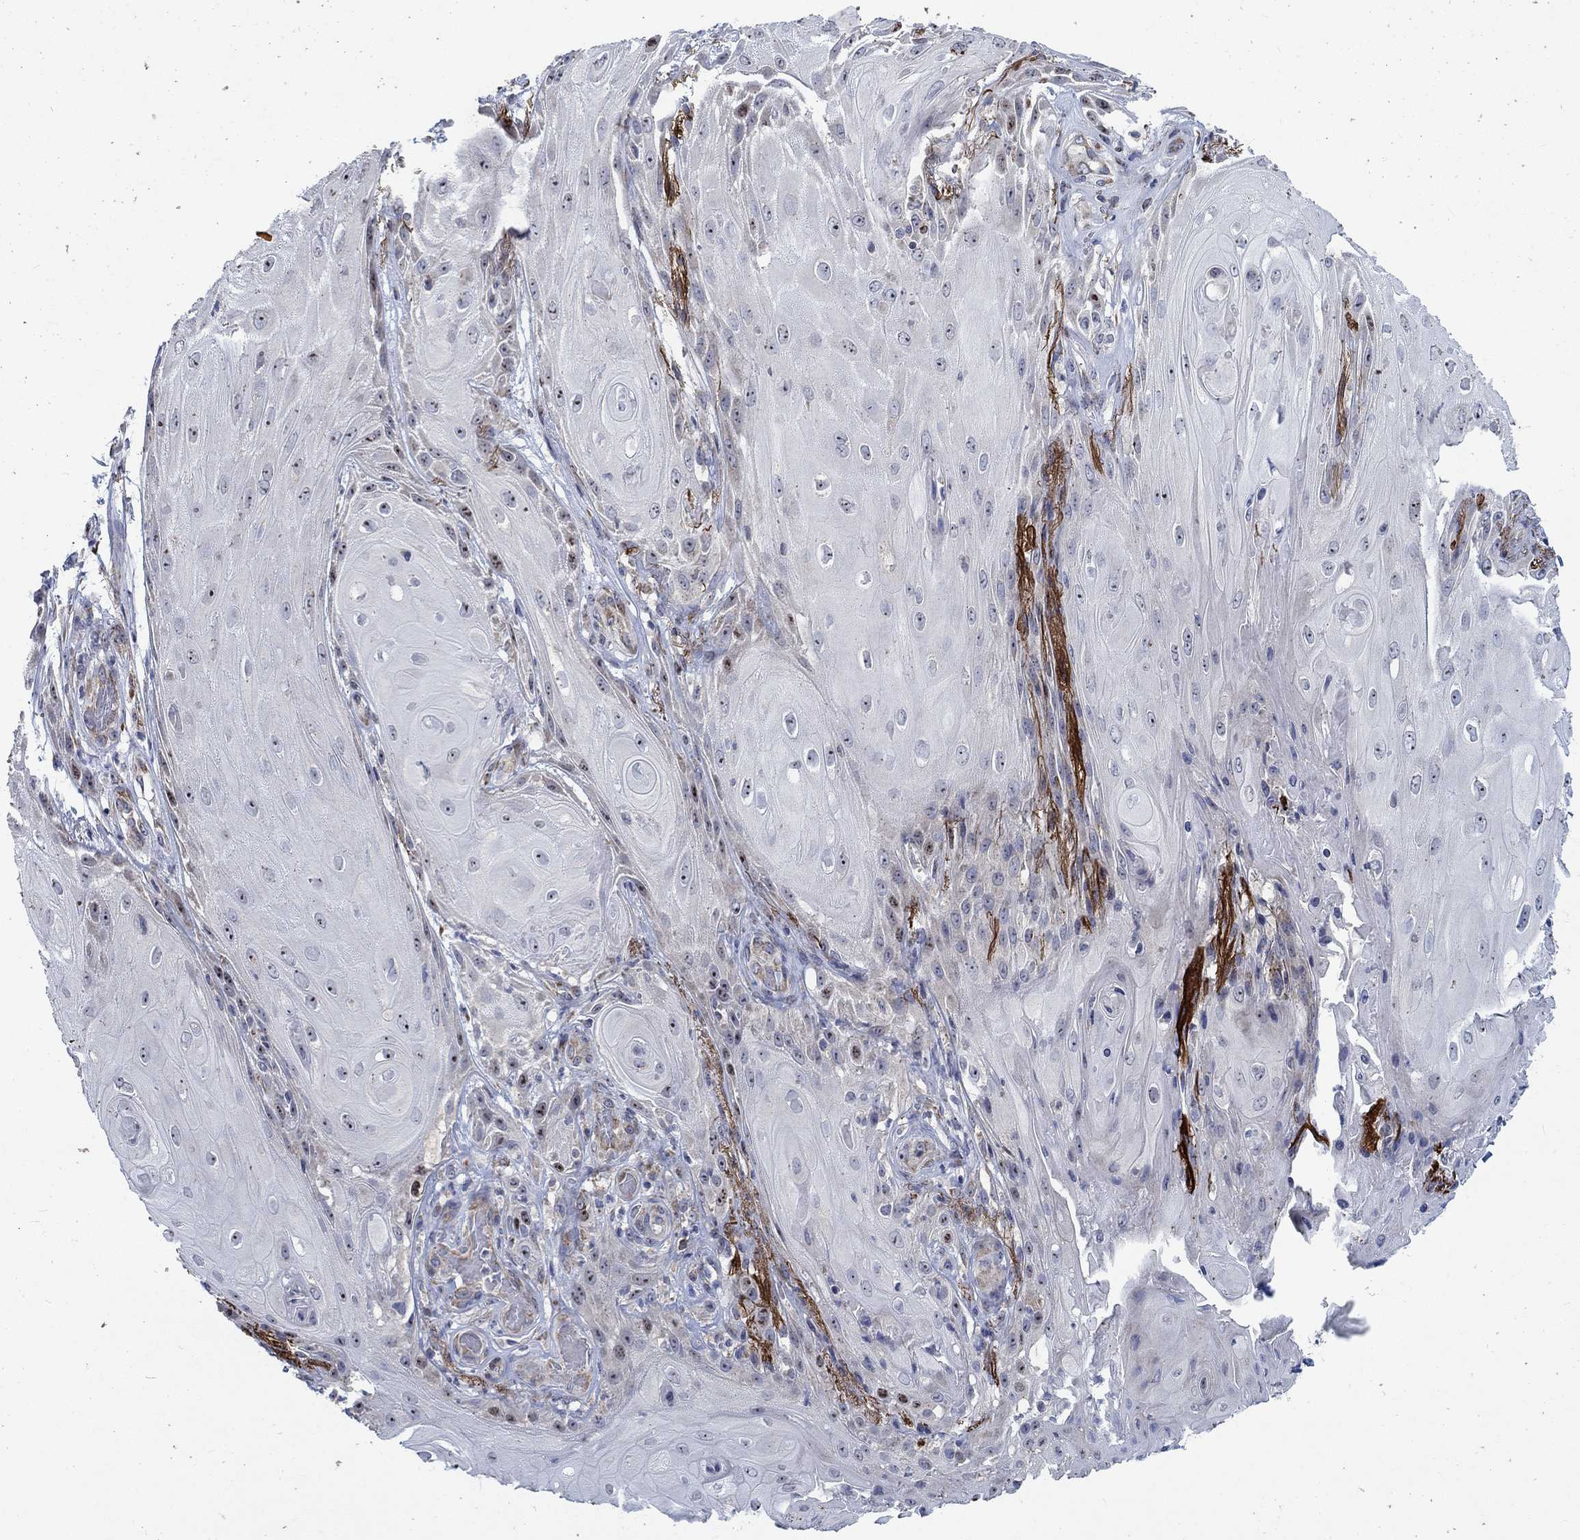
{"staining": {"intensity": "negative", "quantity": "none", "location": "none"}, "tissue": "skin cancer", "cell_type": "Tumor cells", "image_type": "cancer", "snomed": [{"axis": "morphology", "description": "Squamous cell carcinoma, NOS"}, {"axis": "topography", "description": "Skin"}], "caption": "Immunohistochemistry micrograph of squamous cell carcinoma (skin) stained for a protein (brown), which displays no expression in tumor cells. (DAB (3,3'-diaminobenzidine) immunohistochemistry visualized using brightfield microscopy, high magnification).", "gene": "MMP24", "patient": {"sex": "male", "age": 62}}